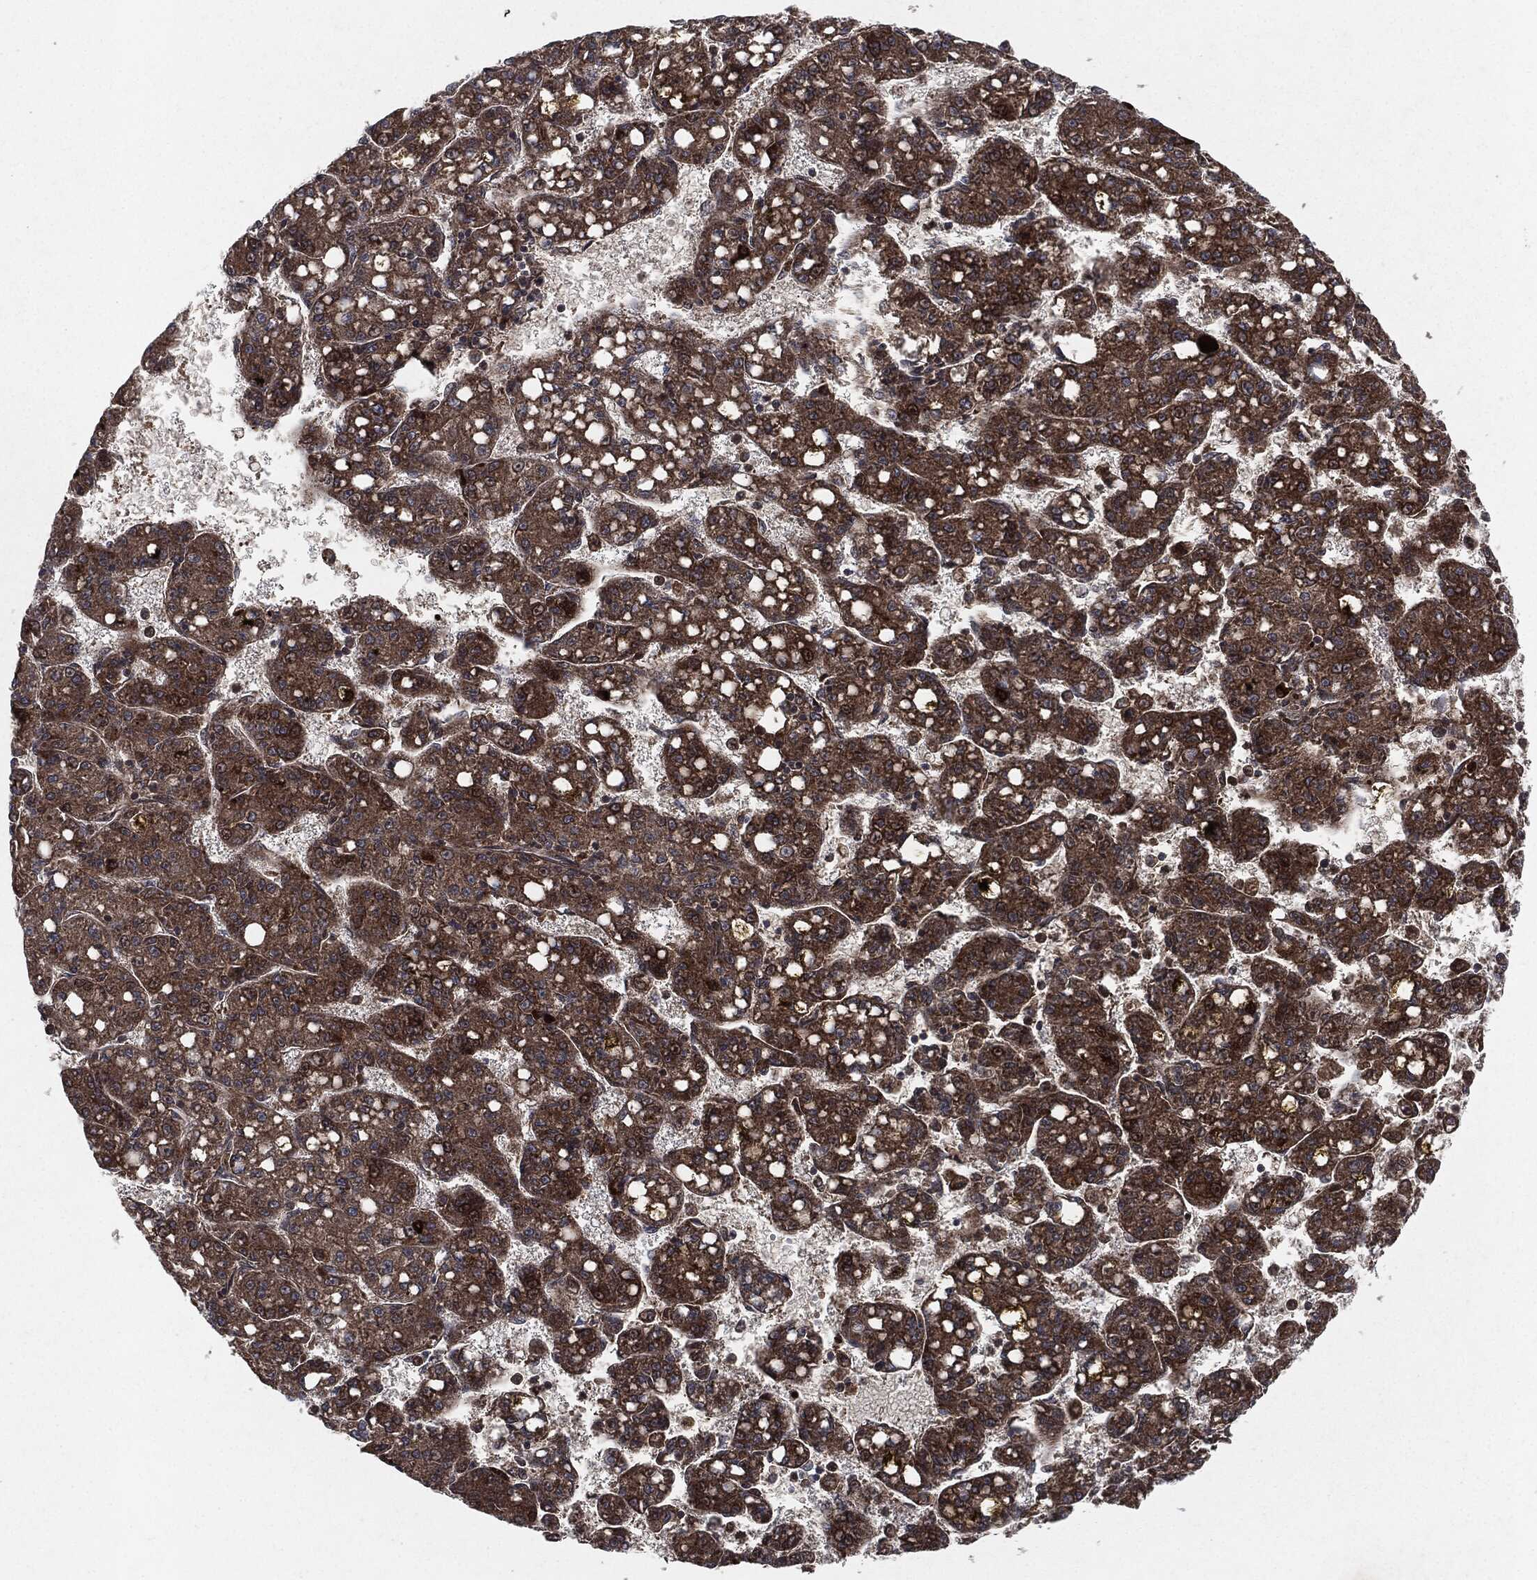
{"staining": {"intensity": "strong", "quantity": "25%-75%", "location": "cytoplasmic/membranous"}, "tissue": "liver cancer", "cell_type": "Tumor cells", "image_type": "cancer", "snomed": [{"axis": "morphology", "description": "Carcinoma, Hepatocellular, NOS"}, {"axis": "topography", "description": "Liver"}], "caption": "Strong cytoplasmic/membranous protein expression is appreciated in approximately 25%-75% of tumor cells in hepatocellular carcinoma (liver).", "gene": "RAF1", "patient": {"sex": "female", "age": 65}}